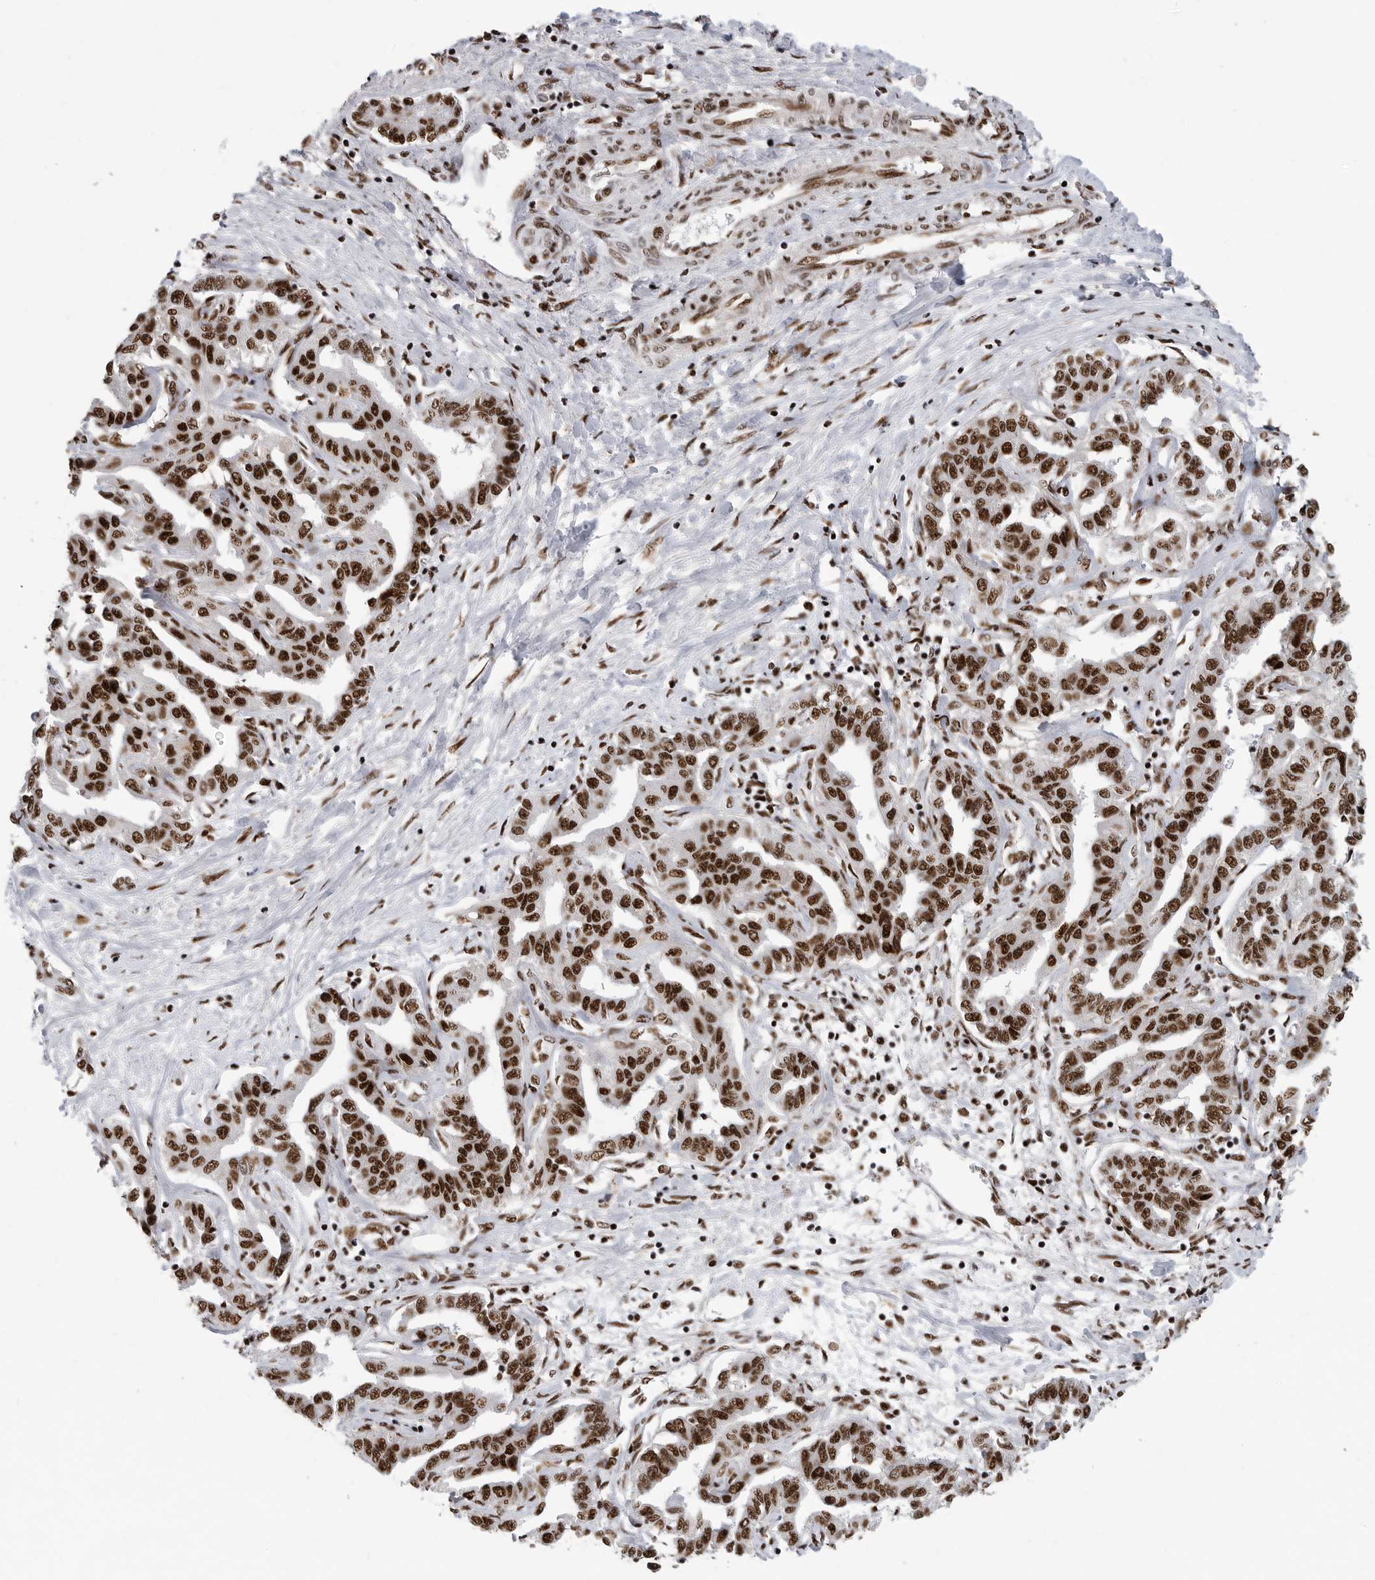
{"staining": {"intensity": "strong", "quantity": ">75%", "location": "nuclear"}, "tissue": "liver cancer", "cell_type": "Tumor cells", "image_type": "cancer", "snomed": [{"axis": "morphology", "description": "Cholangiocarcinoma"}, {"axis": "topography", "description": "Liver"}], "caption": "The micrograph exhibits staining of liver cholangiocarcinoma, revealing strong nuclear protein staining (brown color) within tumor cells. The protein is stained brown, and the nuclei are stained in blue (DAB (3,3'-diaminobenzidine) IHC with brightfield microscopy, high magnification).", "gene": "BCLAF1", "patient": {"sex": "male", "age": 59}}